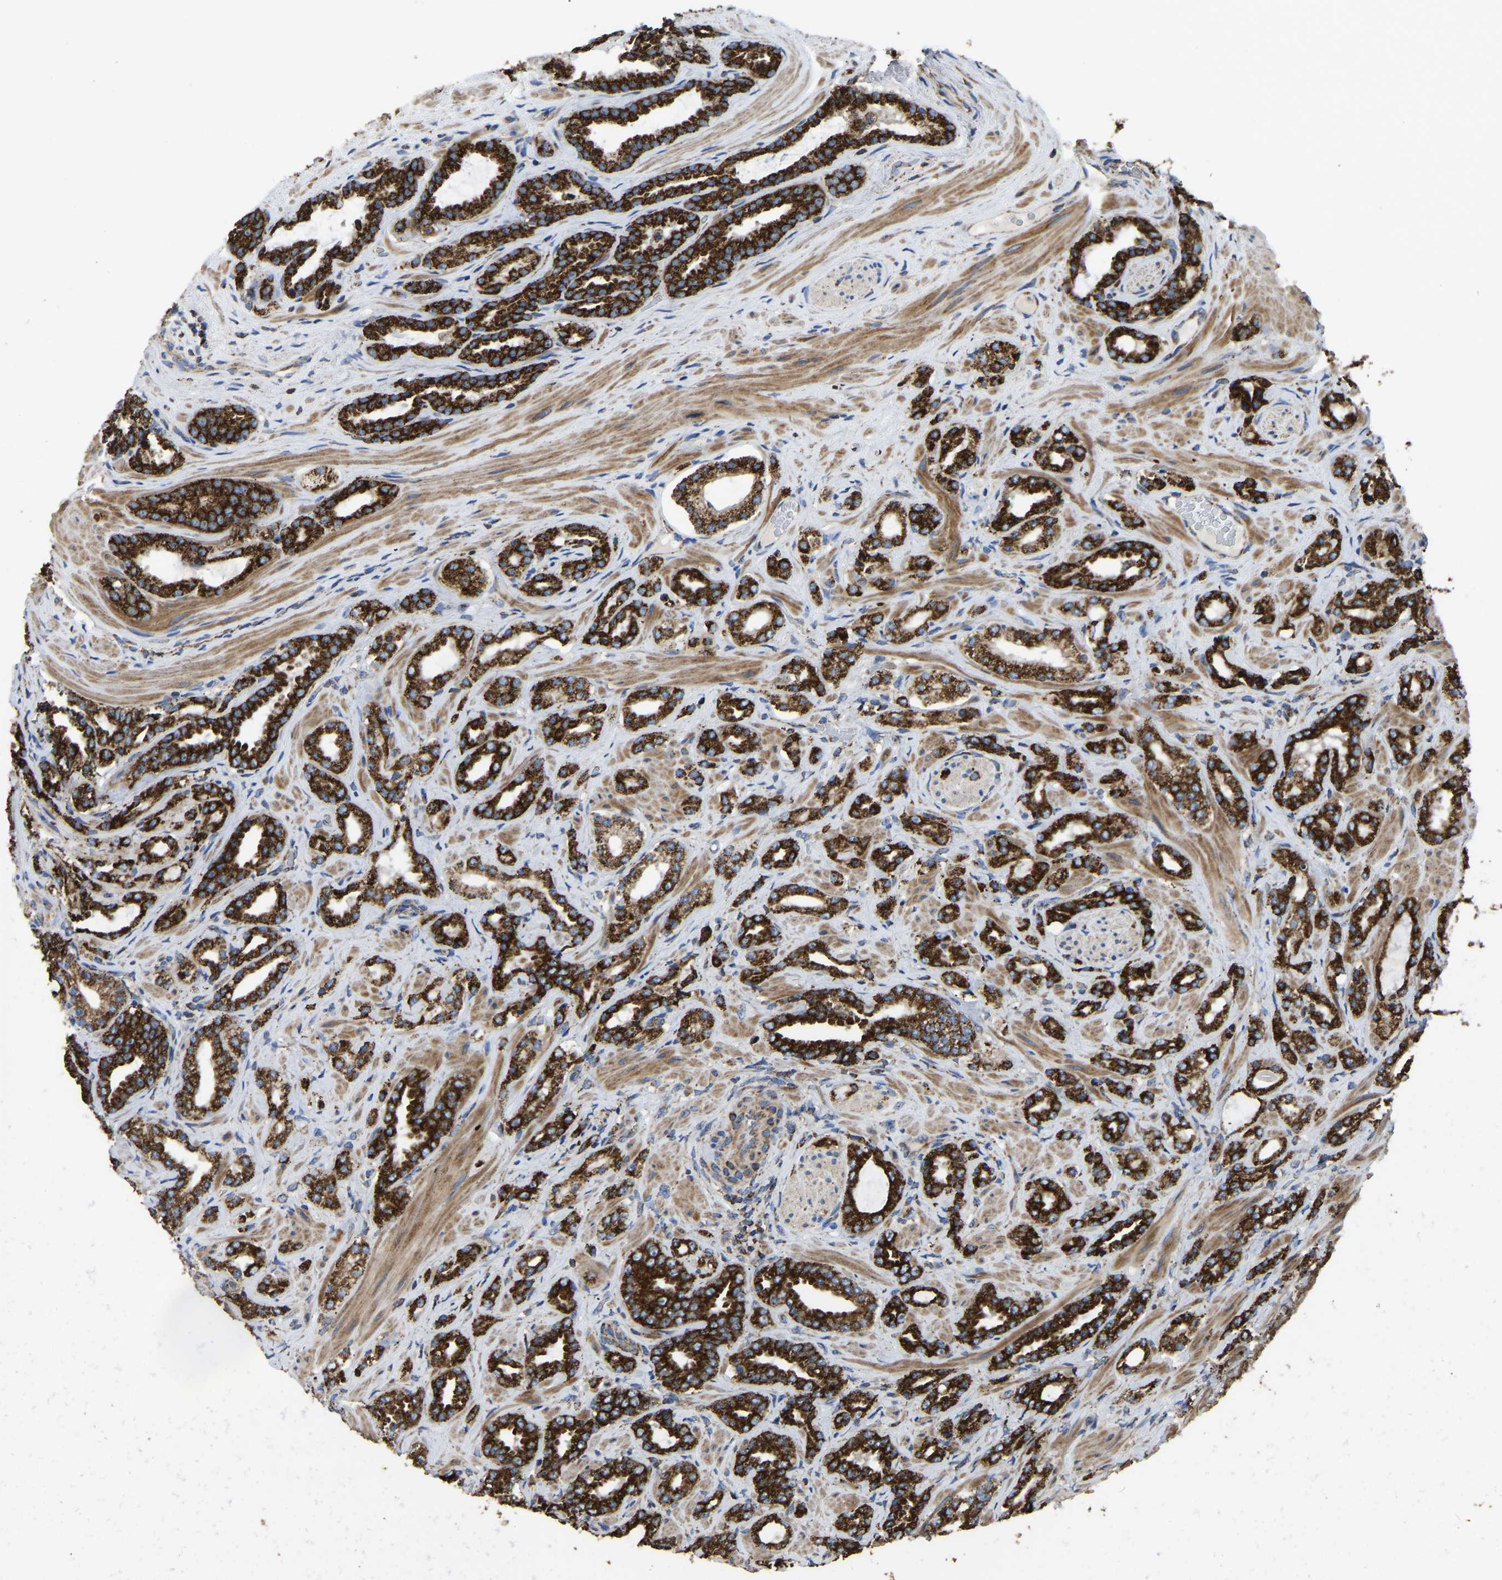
{"staining": {"intensity": "strong", "quantity": ">75%", "location": "cytoplasmic/membranous"}, "tissue": "prostate cancer", "cell_type": "Tumor cells", "image_type": "cancer", "snomed": [{"axis": "morphology", "description": "Adenocarcinoma, High grade"}, {"axis": "topography", "description": "Prostate"}], "caption": "The histopathology image exhibits a brown stain indicating the presence of a protein in the cytoplasmic/membranous of tumor cells in high-grade adenocarcinoma (prostate).", "gene": "ETFA", "patient": {"sex": "male", "age": 64}}